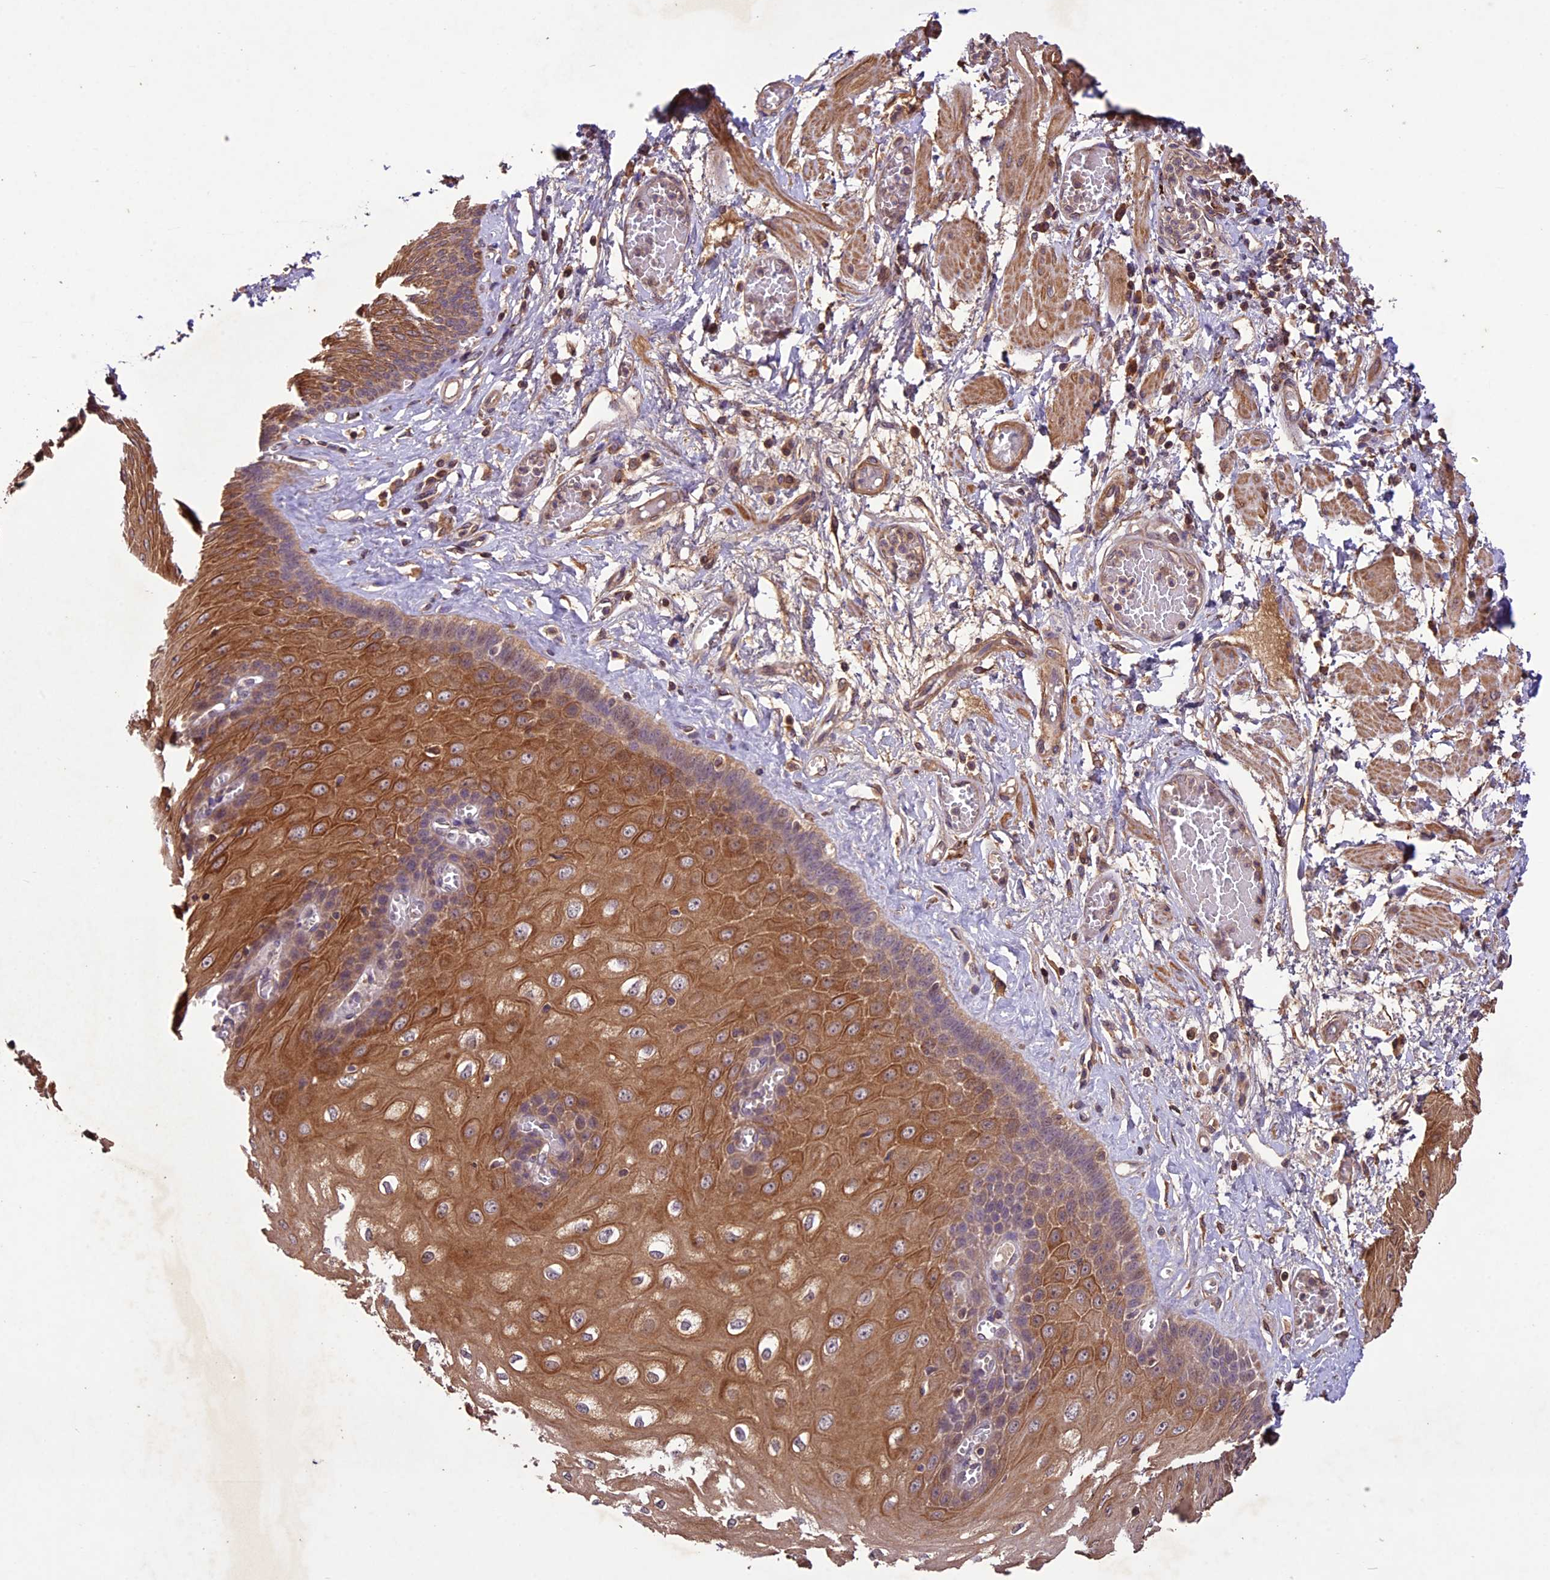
{"staining": {"intensity": "moderate", "quantity": ">75%", "location": "cytoplasmic/membranous"}, "tissue": "esophagus", "cell_type": "Squamous epithelial cells", "image_type": "normal", "snomed": [{"axis": "morphology", "description": "Normal tissue, NOS"}, {"axis": "topography", "description": "Esophagus"}], "caption": "Protein staining reveals moderate cytoplasmic/membranous positivity in approximately >75% of squamous epithelial cells in benign esophagus. (DAB (3,3'-diaminobenzidine) IHC, brown staining for protein, blue staining for nuclei).", "gene": "CRLF1", "patient": {"sex": "male", "age": 60}}